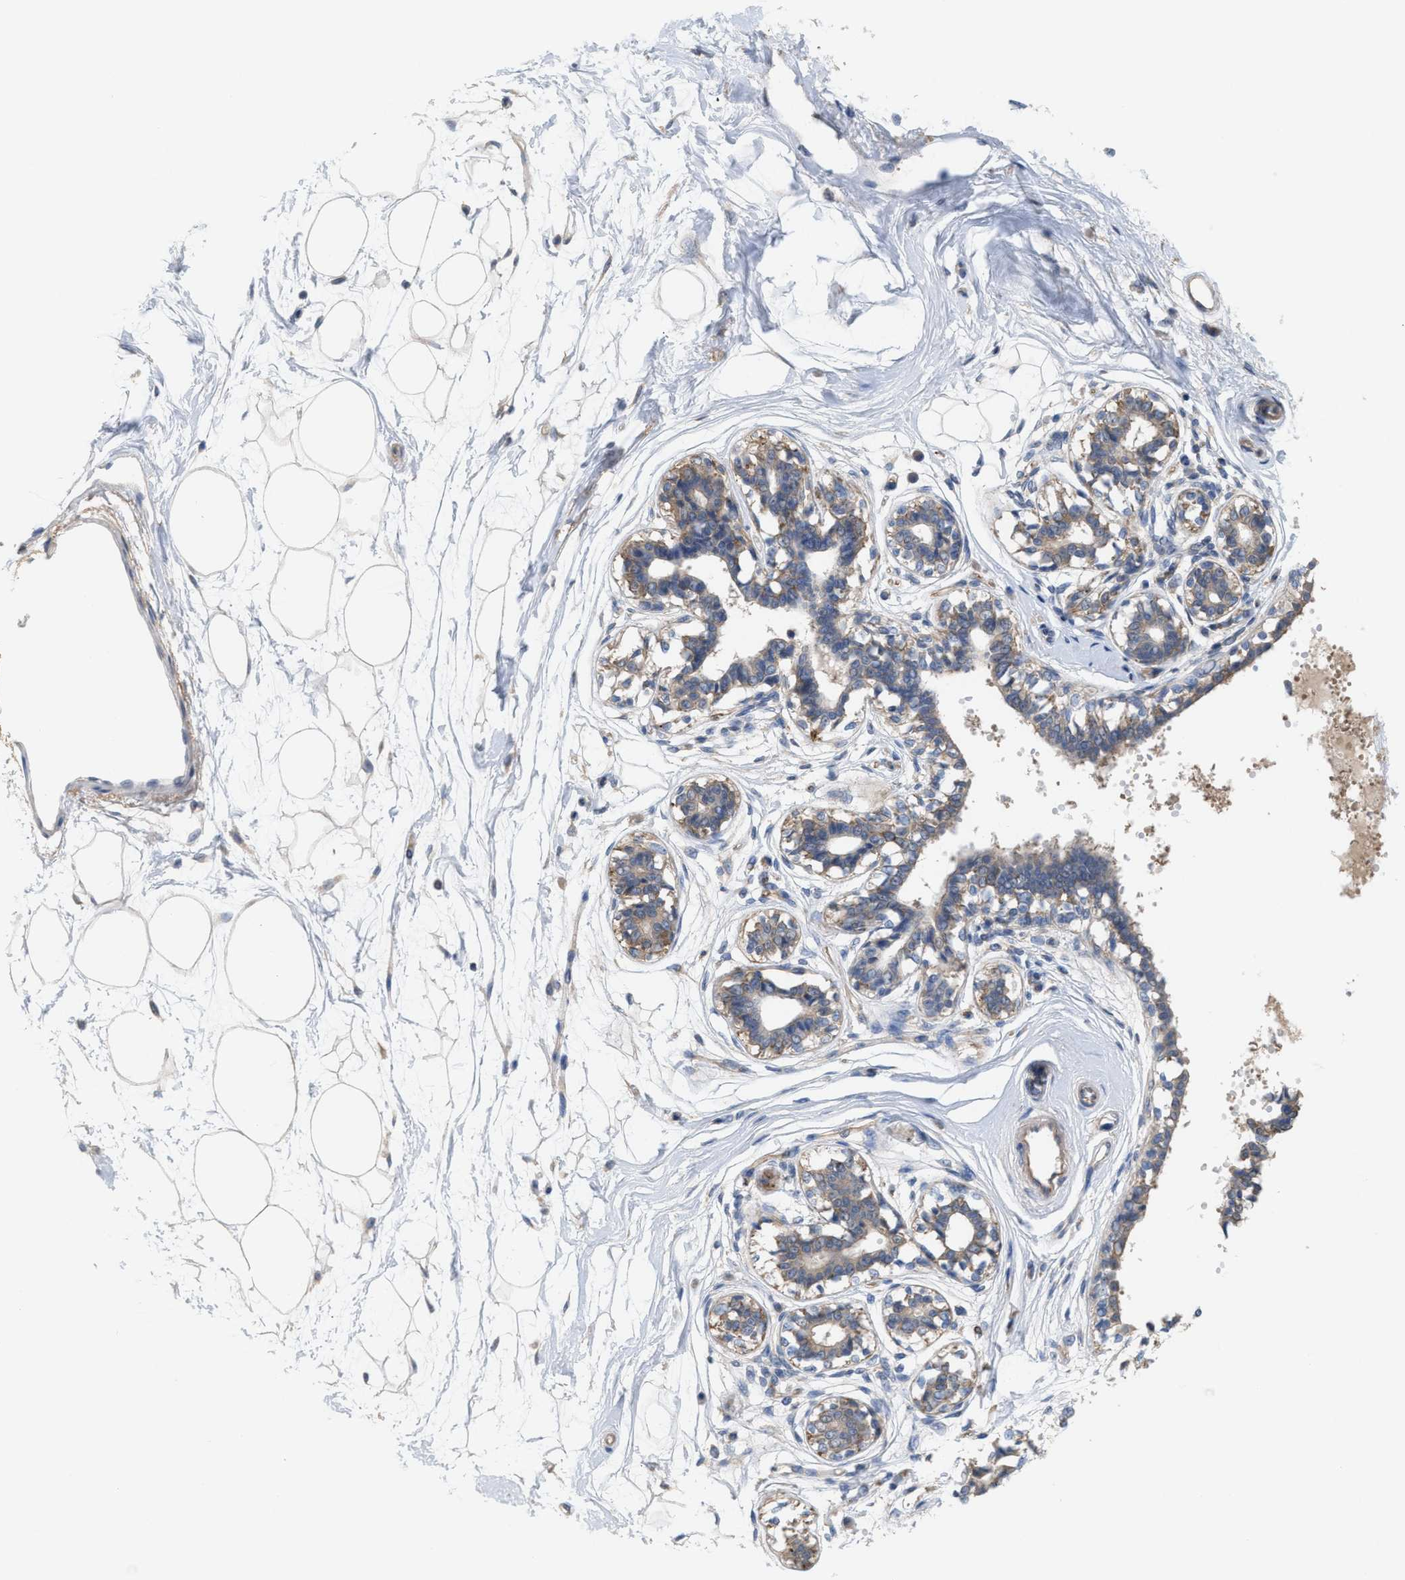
{"staining": {"intensity": "weak", "quantity": ">75%", "location": "cytoplasmic/membranous"}, "tissue": "breast", "cell_type": "Adipocytes", "image_type": "normal", "snomed": [{"axis": "morphology", "description": "Normal tissue, NOS"}, {"axis": "topography", "description": "Breast"}], "caption": "This is a photomicrograph of immunohistochemistry (IHC) staining of normal breast, which shows weak expression in the cytoplasmic/membranous of adipocytes.", "gene": "UBAP2", "patient": {"sex": "female", "age": 45}}